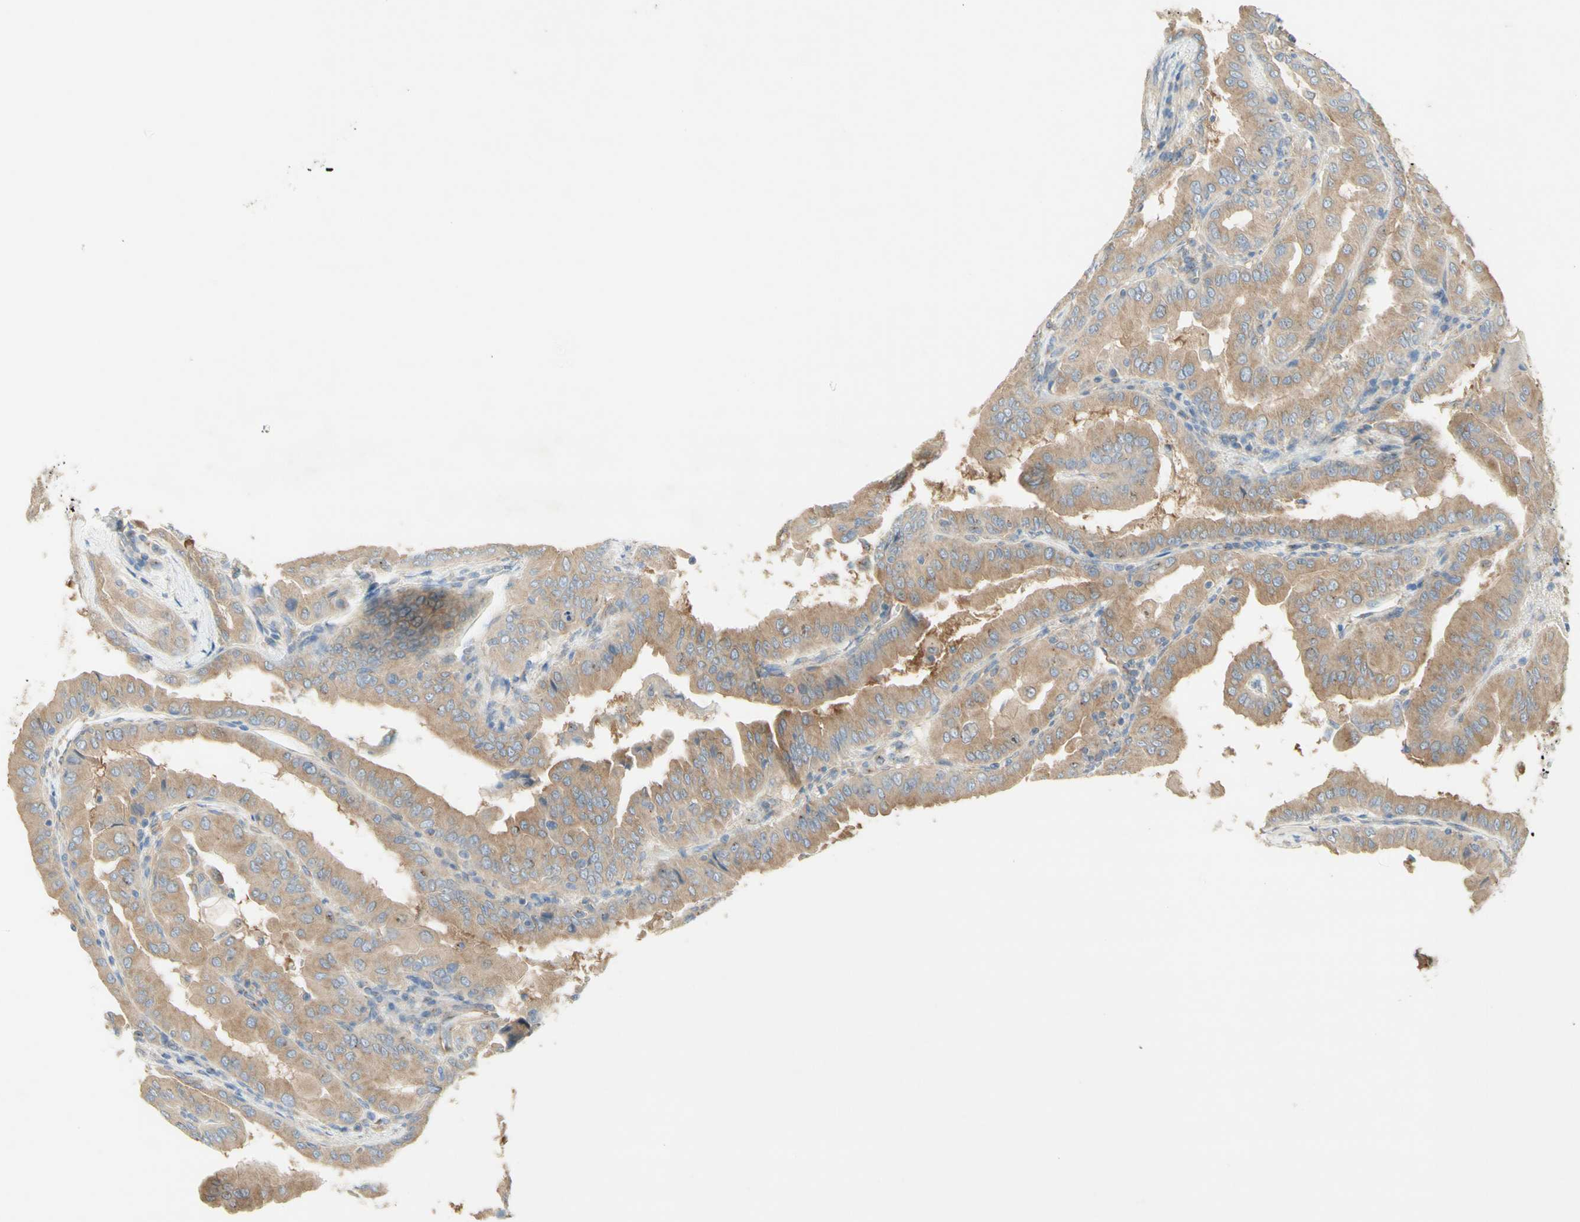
{"staining": {"intensity": "weak", "quantity": ">75%", "location": "cytoplasmic/membranous"}, "tissue": "thyroid cancer", "cell_type": "Tumor cells", "image_type": "cancer", "snomed": [{"axis": "morphology", "description": "Papillary adenocarcinoma, NOS"}, {"axis": "topography", "description": "Thyroid gland"}], "caption": "Thyroid cancer (papillary adenocarcinoma) stained for a protein demonstrates weak cytoplasmic/membranous positivity in tumor cells.", "gene": "DYNC1H1", "patient": {"sex": "male", "age": 33}}